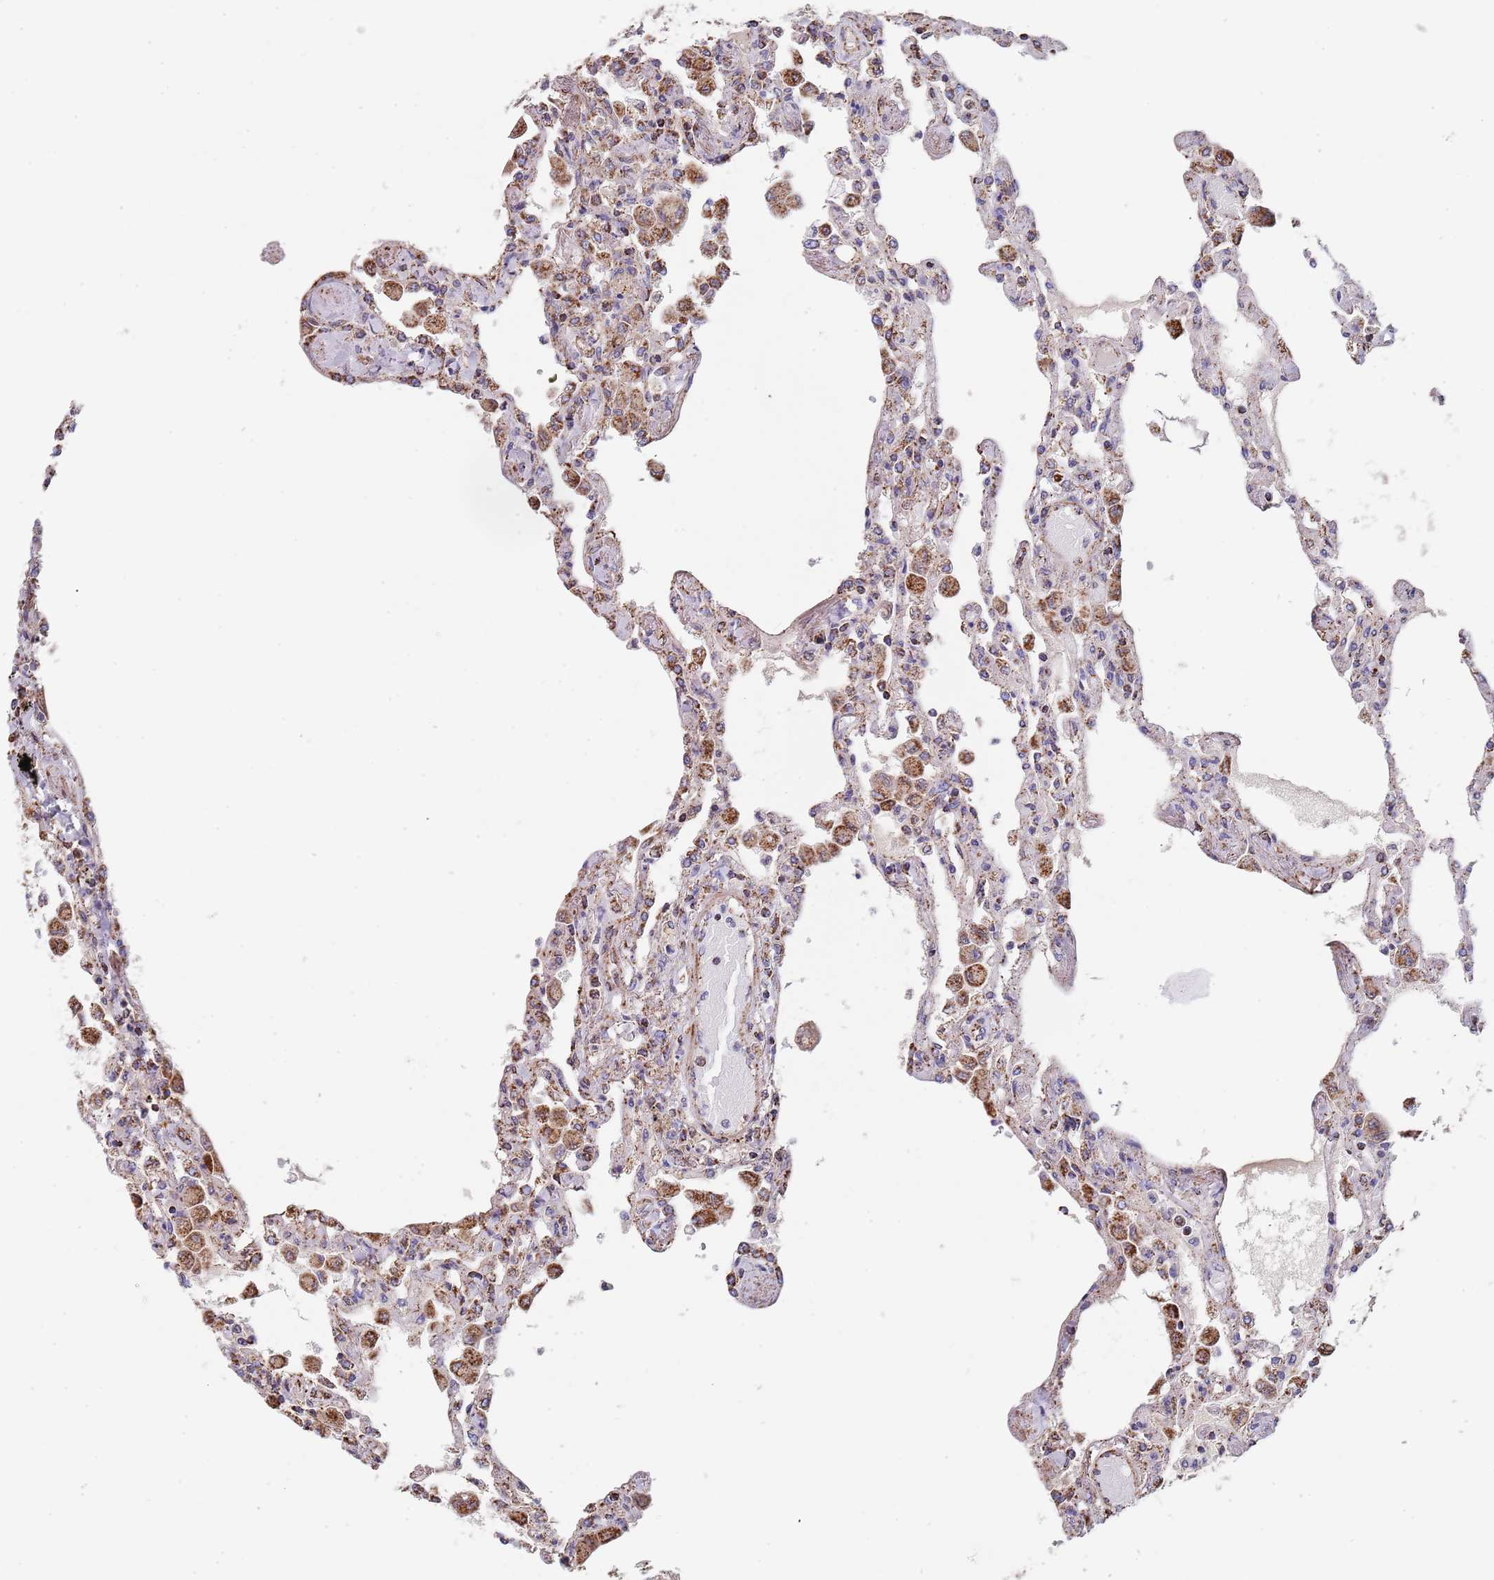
{"staining": {"intensity": "strong", "quantity": "<25%", "location": "cytoplasmic/membranous"}, "tissue": "lung", "cell_type": "Alveolar cells", "image_type": "normal", "snomed": [{"axis": "morphology", "description": "Normal tissue, NOS"}, {"axis": "topography", "description": "Bronchus"}, {"axis": "topography", "description": "Lung"}], "caption": "Immunohistochemistry photomicrograph of normal lung: human lung stained using IHC demonstrates medium levels of strong protein expression localized specifically in the cytoplasmic/membranous of alveolar cells, appearing as a cytoplasmic/membranous brown color.", "gene": "PGP", "patient": {"sex": "female", "age": 49}}